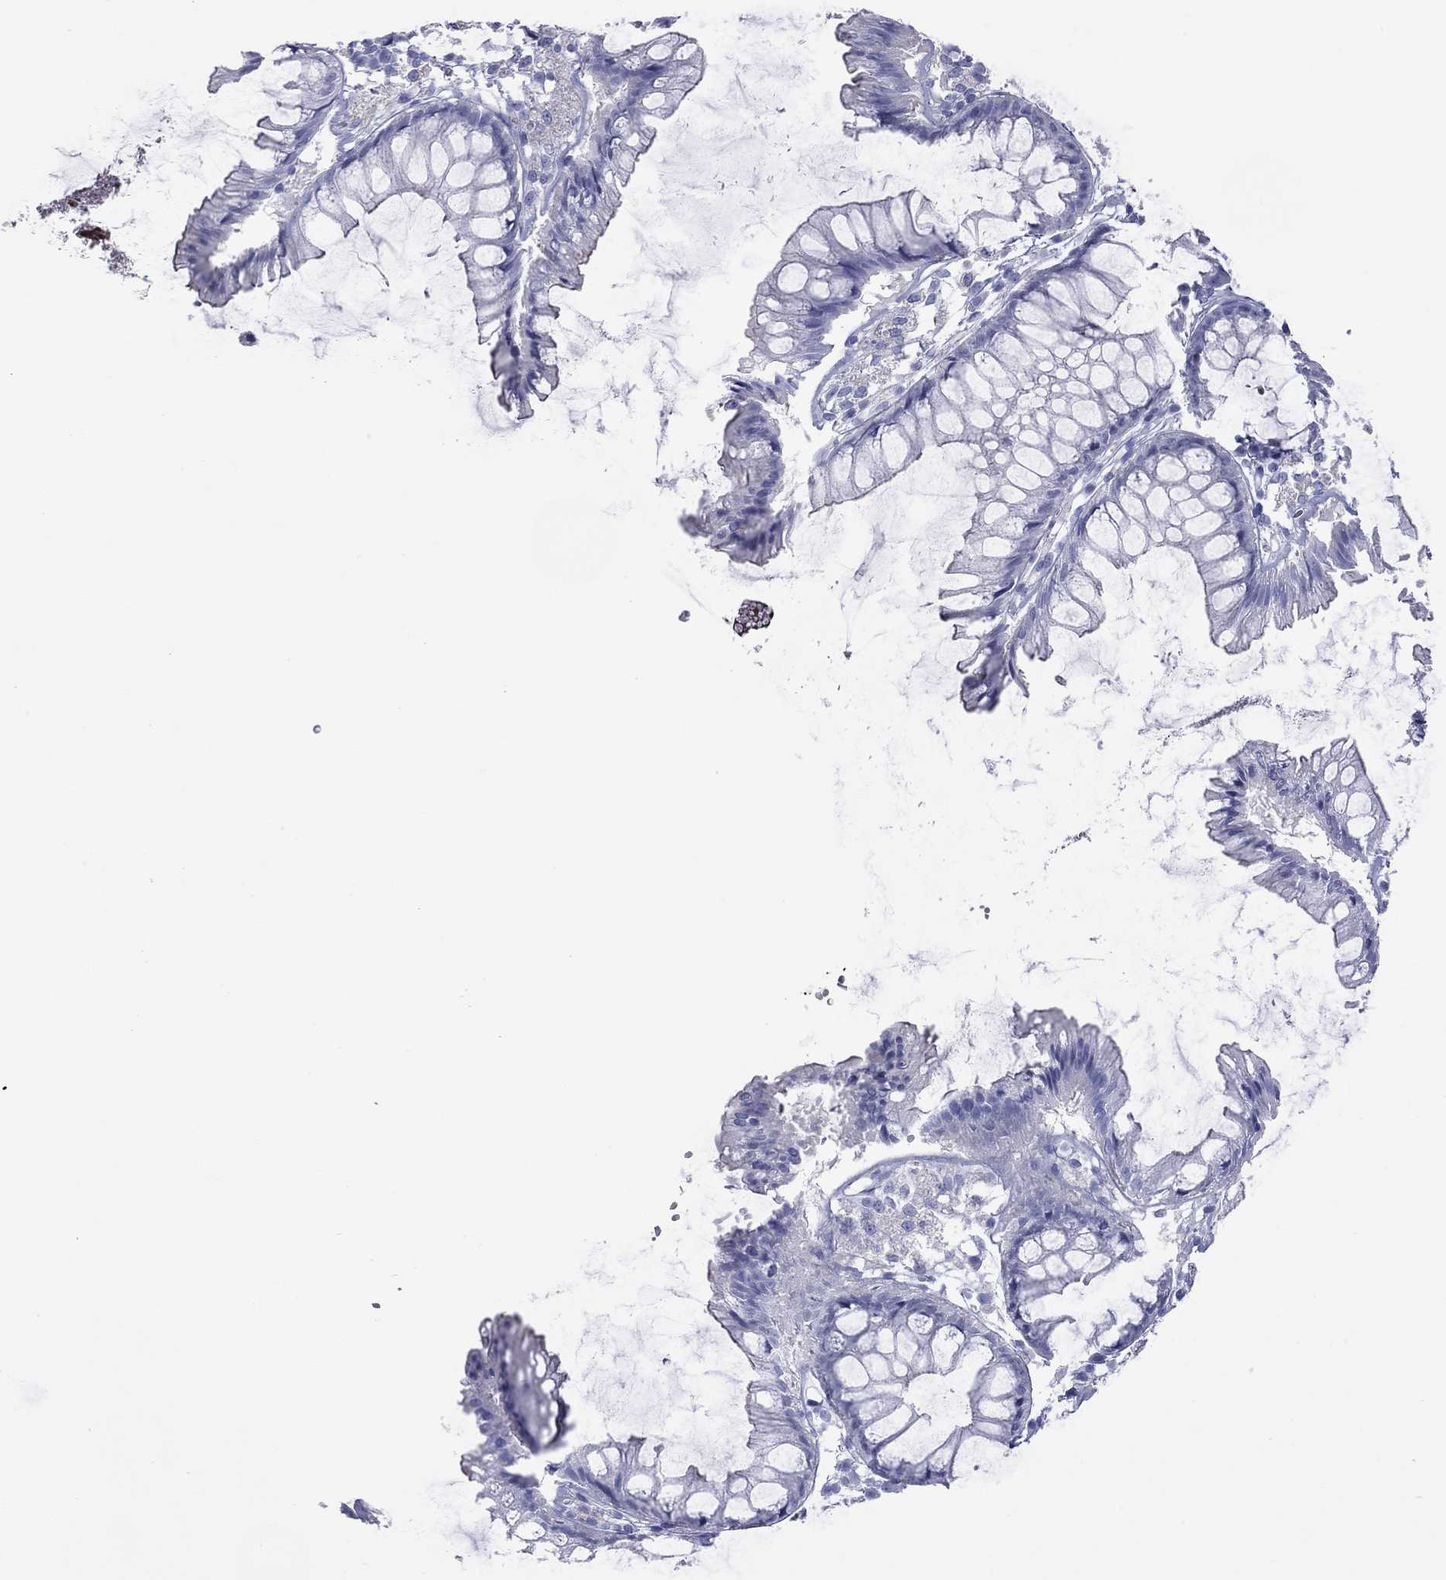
{"staining": {"intensity": "negative", "quantity": "none", "location": "none"}, "tissue": "colon", "cell_type": "Endothelial cells", "image_type": "normal", "snomed": [{"axis": "morphology", "description": "Normal tissue, NOS"}, {"axis": "morphology", "description": "Adenocarcinoma, NOS"}, {"axis": "topography", "description": "Colon"}], "caption": "Immunohistochemistry photomicrograph of benign human colon stained for a protein (brown), which reveals no staining in endothelial cells.", "gene": "ACTL7B", "patient": {"sex": "male", "age": 65}}